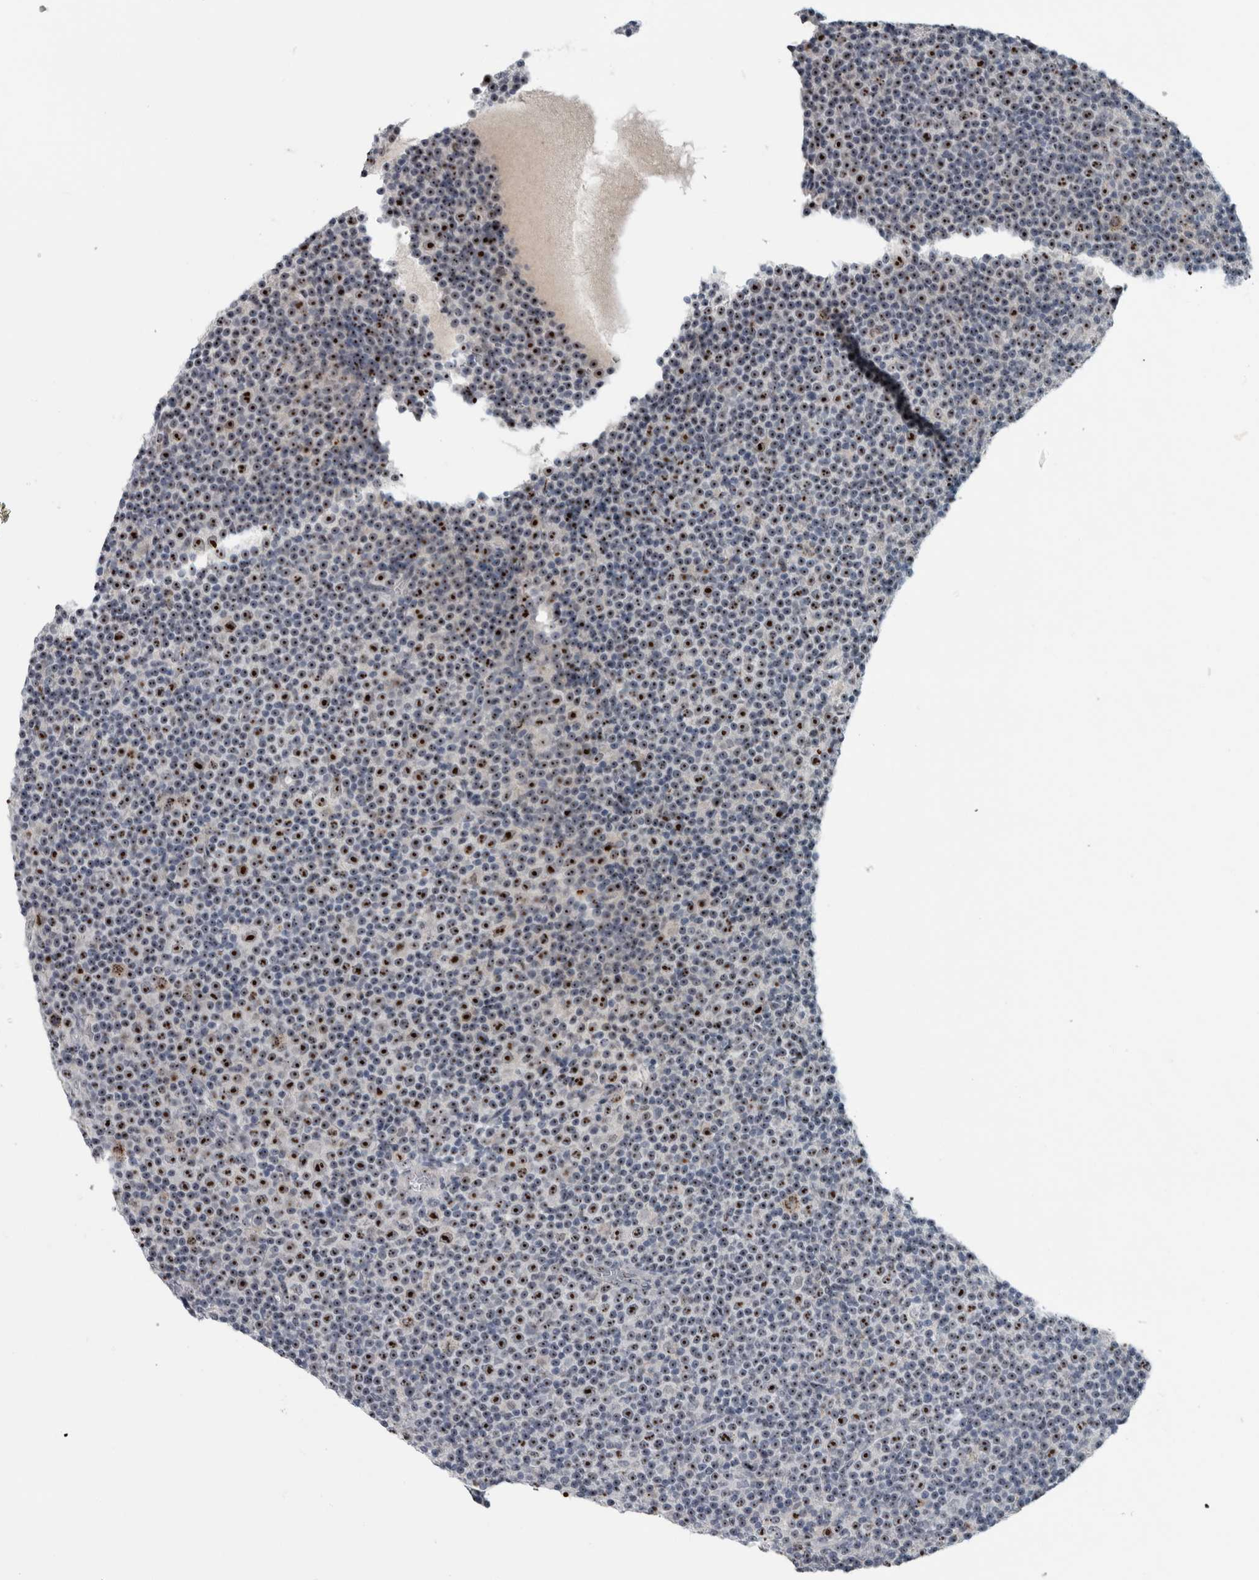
{"staining": {"intensity": "strong", "quantity": ">75%", "location": "nuclear"}, "tissue": "lymphoma", "cell_type": "Tumor cells", "image_type": "cancer", "snomed": [{"axis": "morphology", "description": "Malignant lymphoma, non-Hodgkin's type, Low grade"}, {"axis": "topography", "description": "Lymph node"}], "caption": "IHC micrograph of lymphoma stained for a protein (brown), which displays high levels of strong nuclear expression in about >75% of tumor cells.", "gene": "UTP6", "patient": {"sex": "female", "age": 67}}